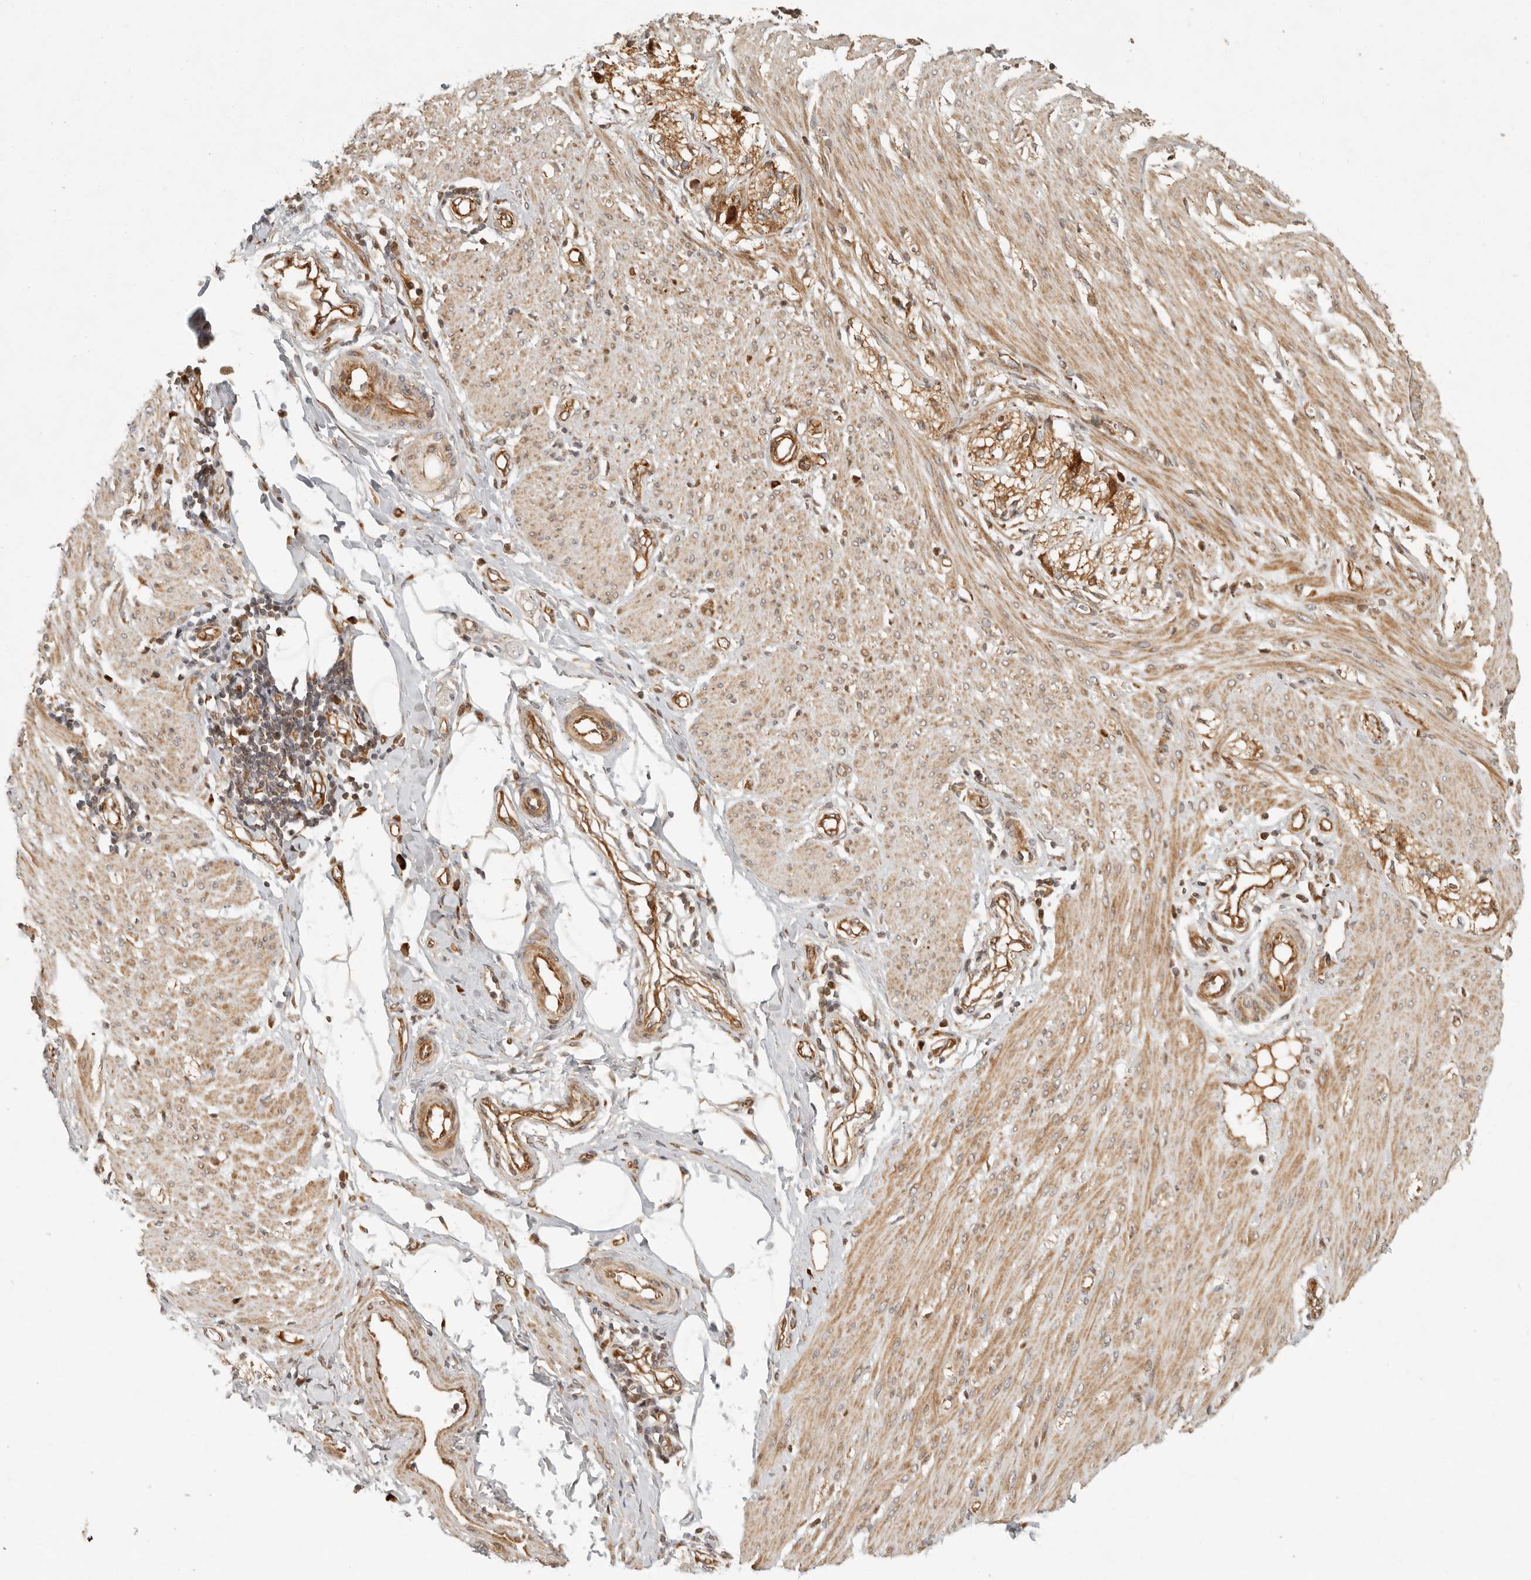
{"staining": {"intensity": "moderate", "quantity": ">75%", "location": "cytoplasmic/membranous"}, "tissue": "smooth muscle", "cell_type": "Smooth muscle cells", "image_type": "normal", "snomed": [{"axis": "morphology", "description": "Normal tissue, NOS"}, {"axis": "morphology", "description": "Adenocarcinoma, NOS"}, {"axis": "topography", "description": "Colon"}, {"axis": "topography", "description": "Peripheral nerve tissue"}], "caption": "Protein staining shows moderate cytoplasmic/membranous positivity in approximately >75% of smooth muscle cells in unremarkable smooth muscle.", "gene": "KLHL38", "patient": {"sex": "male", "age": 14}}